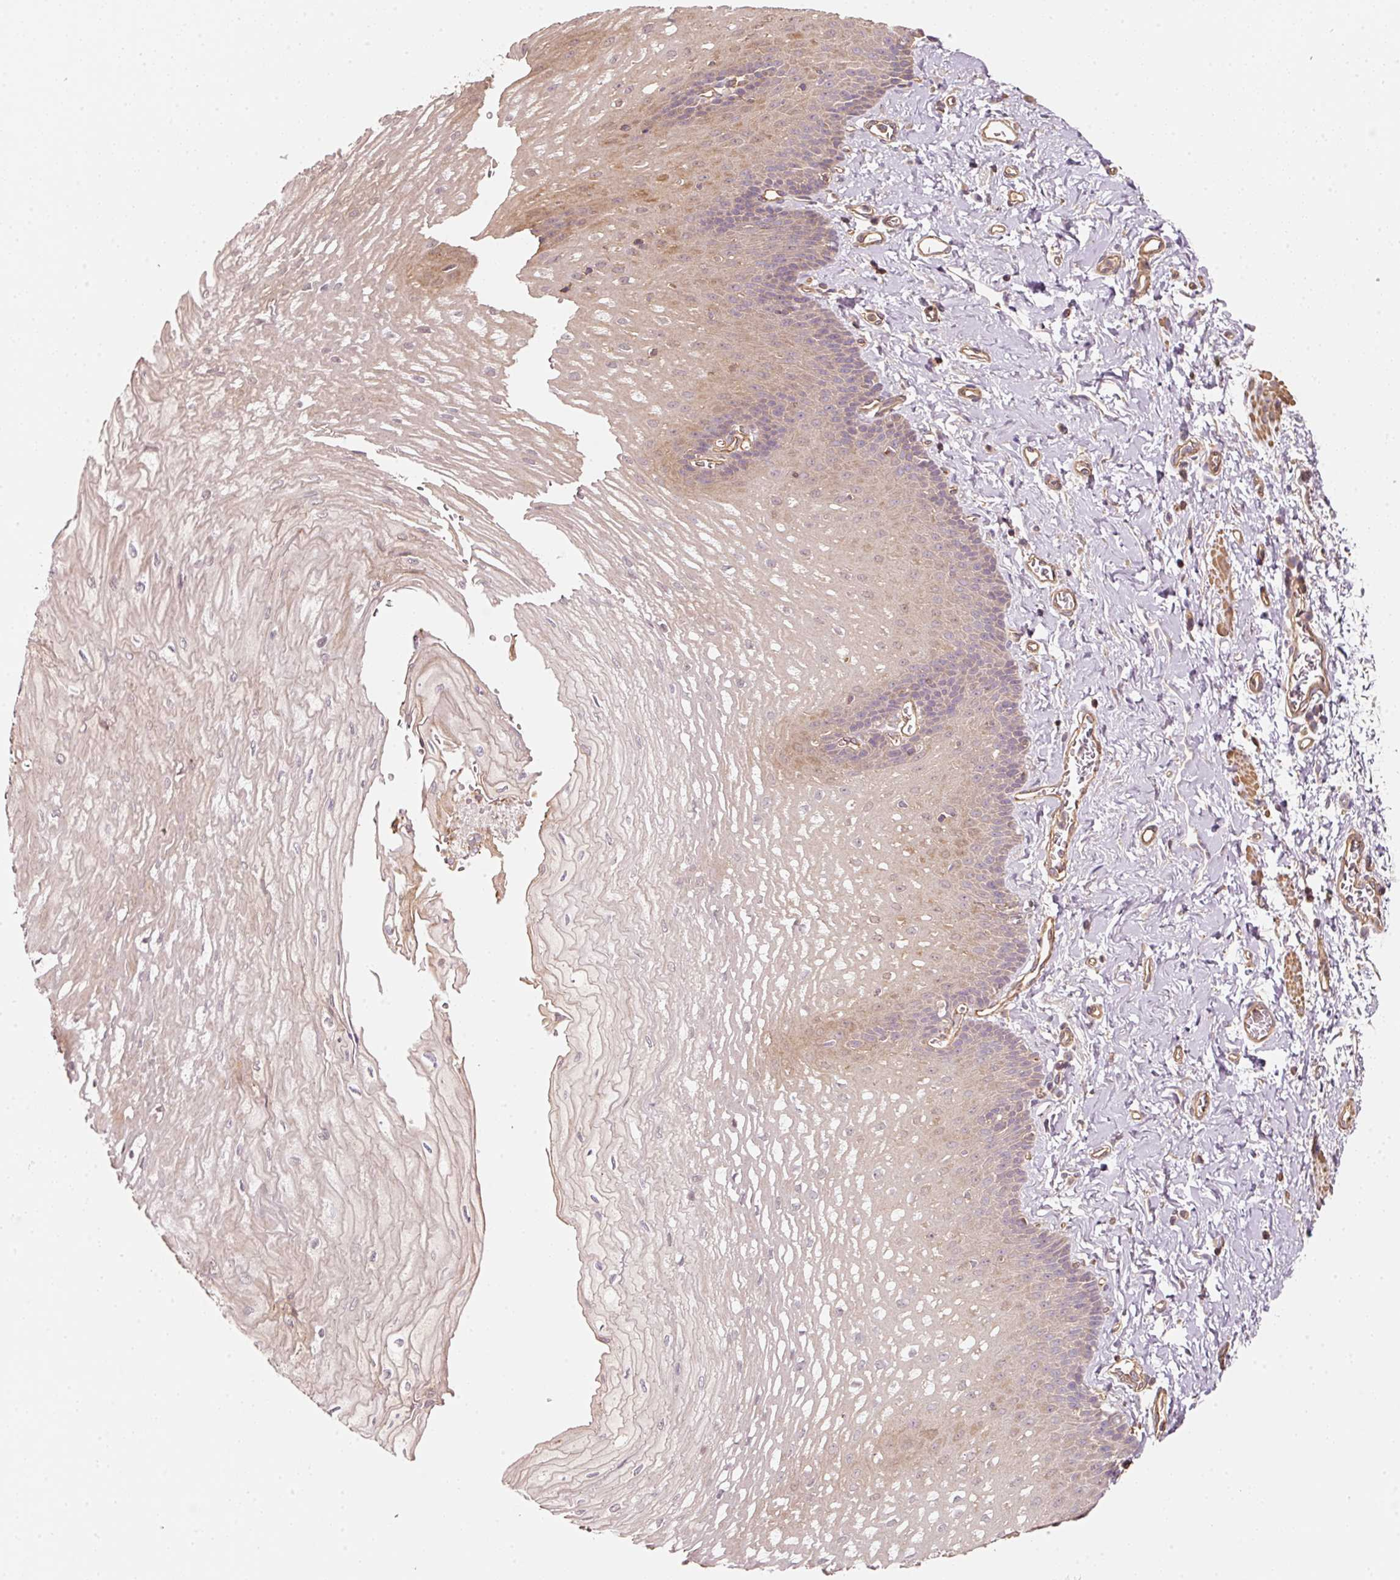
{"staining": {"intensity": "moderate", "quantity": "<25%", "location": "cytoplasmic/membranous,nuclear"}, "tissue": "esophagus", "cell_type": "Squamous epithelial cells", "image_type": "normal", "snomed": [{"axis": "morphology", "description": "Normal tissue, NOS"}, {"axis": "topography", "description": "Esophagus"}], "caption": "Immunohistochemistry photomicrograph of benign esophagus stained for a protein (brown), which reveals low levels of moderate cytoplasmic/membranous,nuclear positivity in about <25% of squamous epithelial cells.", "gene": "CEP95", "patient": {"sex": "male", "age": 70}}